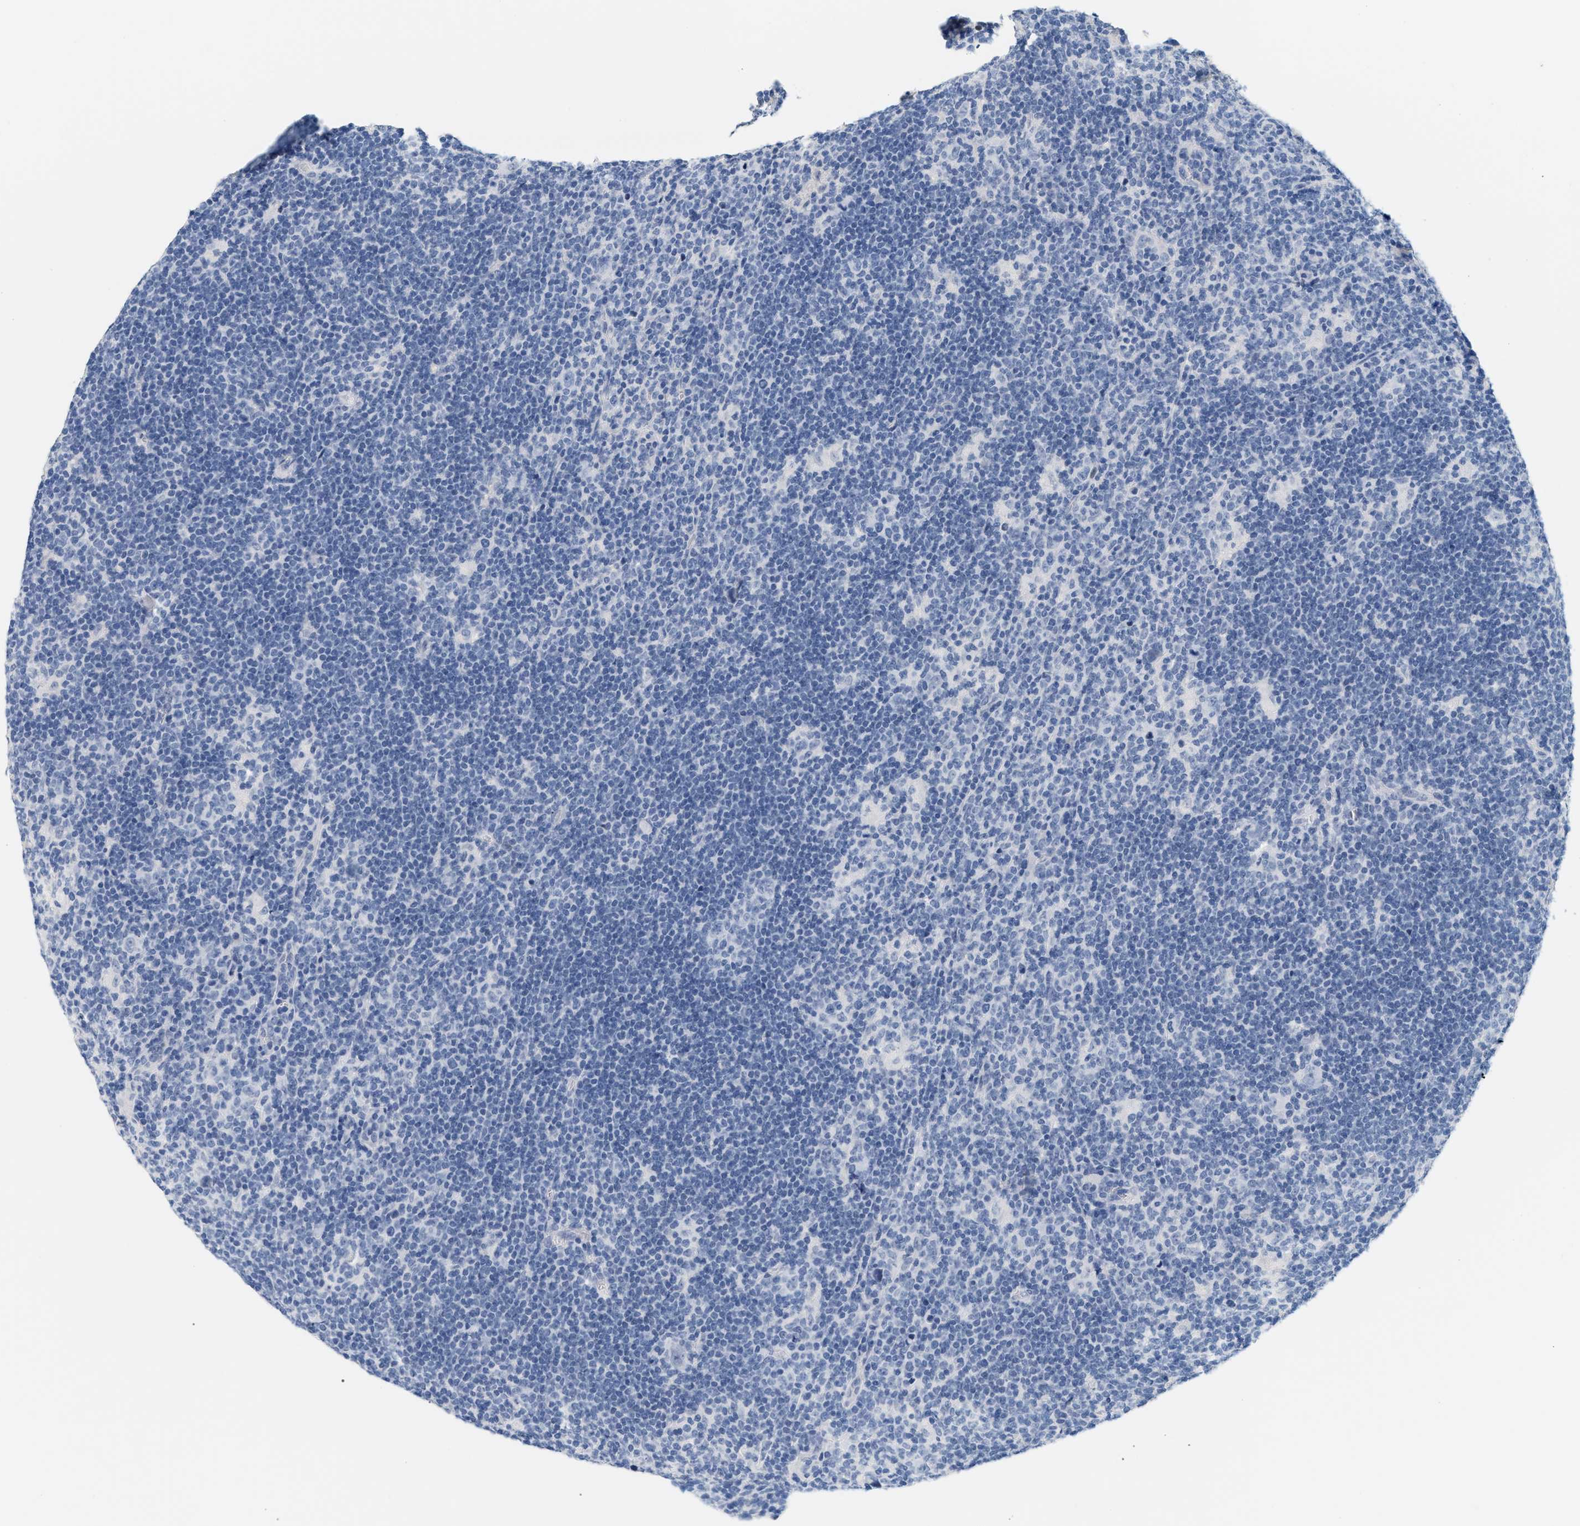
{"staining": {"intensity": "negative", "quantity": "none", "location": "none"}, "tissue": "lymphoma", "cell_type": "Tumor cells", "image_type": "cancer", "snomed": [{"axis": "morphology", "description": "Hodgkin's disease, NOS"}, {"axis": "topography", "description": "Lymph node"}], "caption": "Lymphoma stained for a protein using immunohistochemistry displays no staining tumor cells.", "gene": "CFH", "patient": {"sex": "female", "age": 57}}